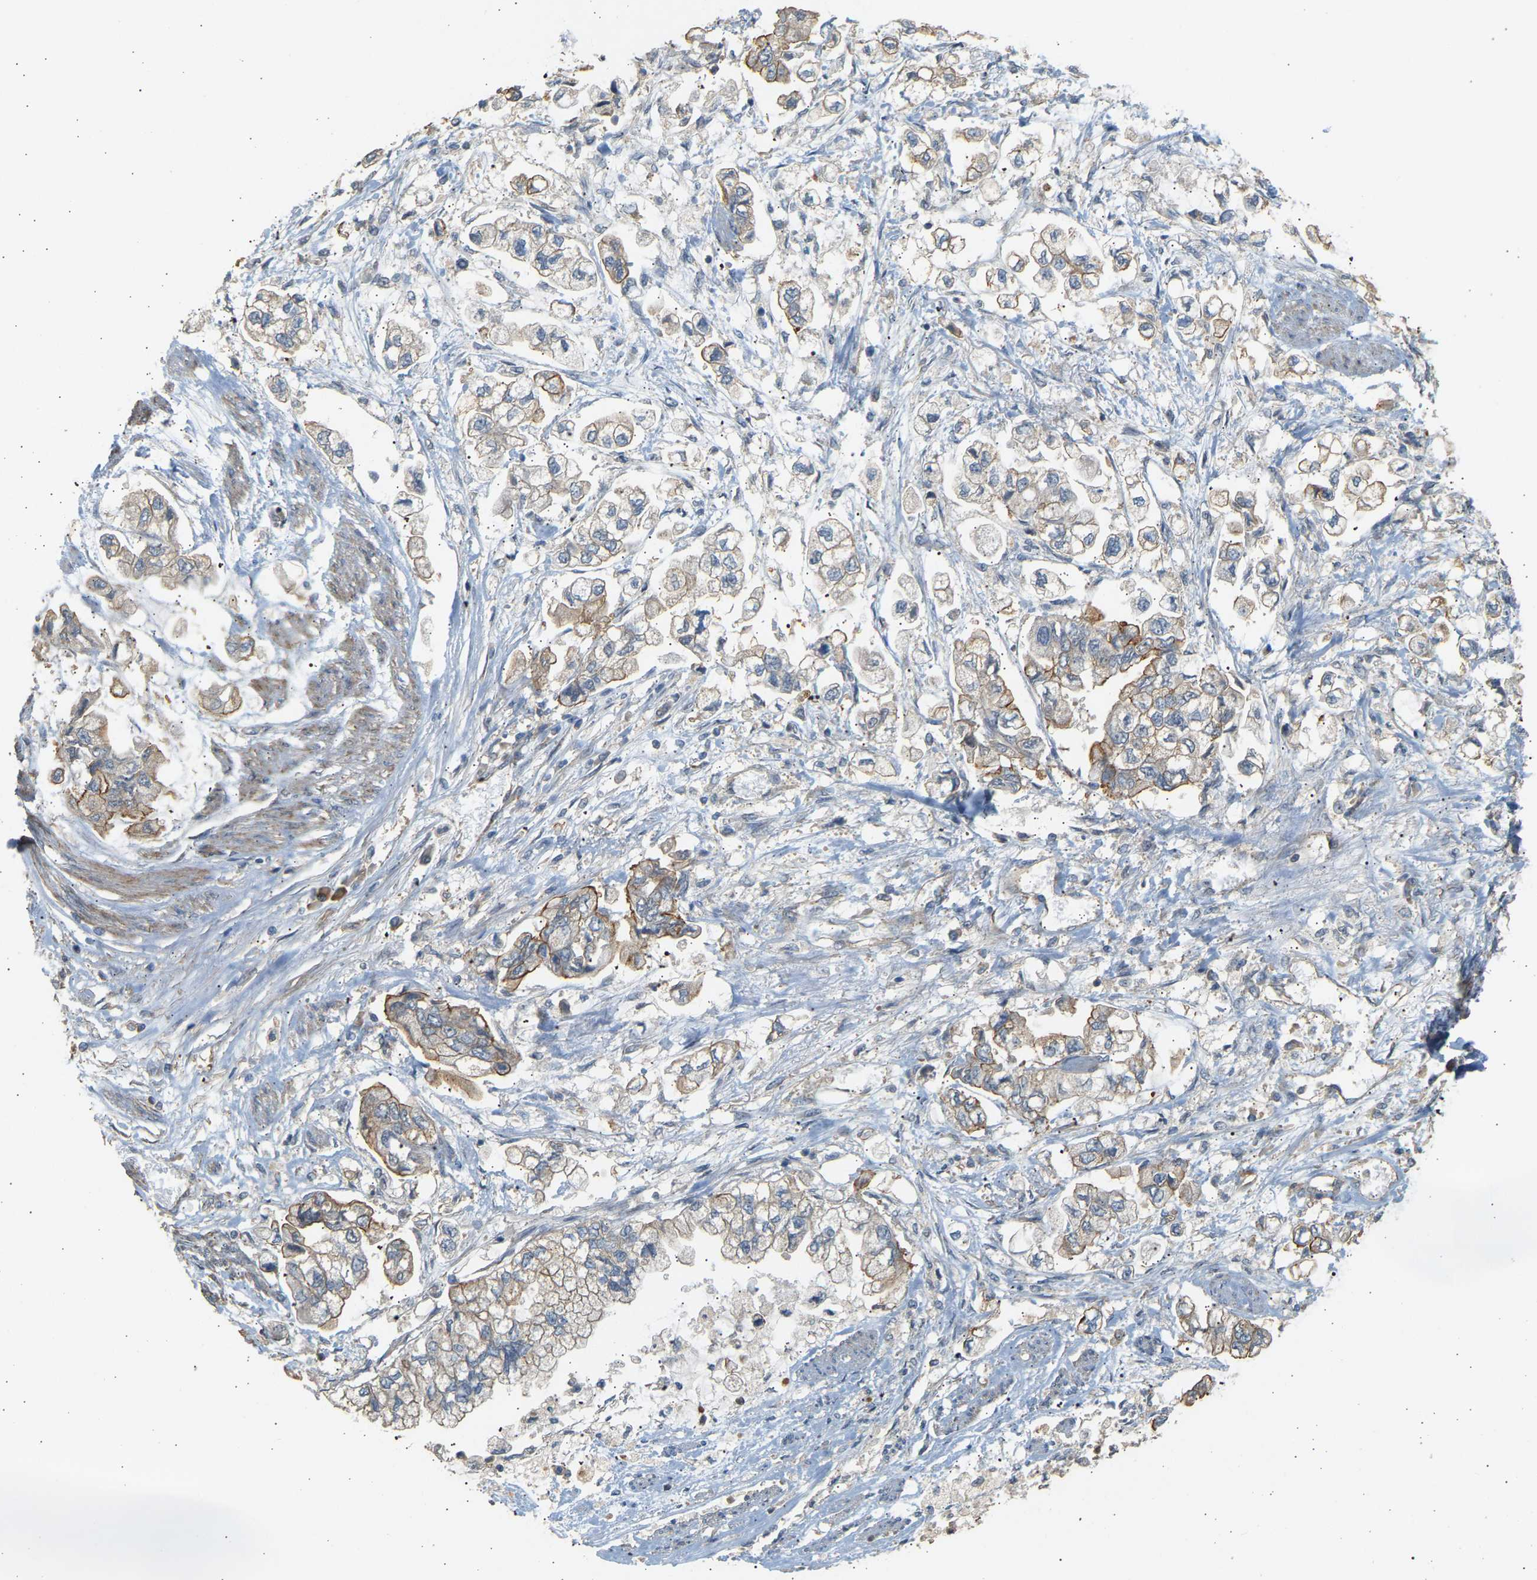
{"staining": {"intensity": "weak", "quantity": ">75%", "location": "cytoplasmic/membranous"}, "tissue": "stomach cancer", "cell_type": "Tumor cells", "image_type": "cancer", "snomed": [{"axis": "morphology", "description": "Normal tissue, NOS"}, {"axis": "morphology", "description": "Adenocarcinoma, NOS"}, {"axis": "topography", "description": "Stomach"}], "caption": "Stomach adenocarcinoma stained for a protein (brown) exhibits weak cytoplasmic/membranous positive staining in approximately >75% of tumor cells.", "gene": "RGL1", "patient": {"sex": "male", "age": 62}}